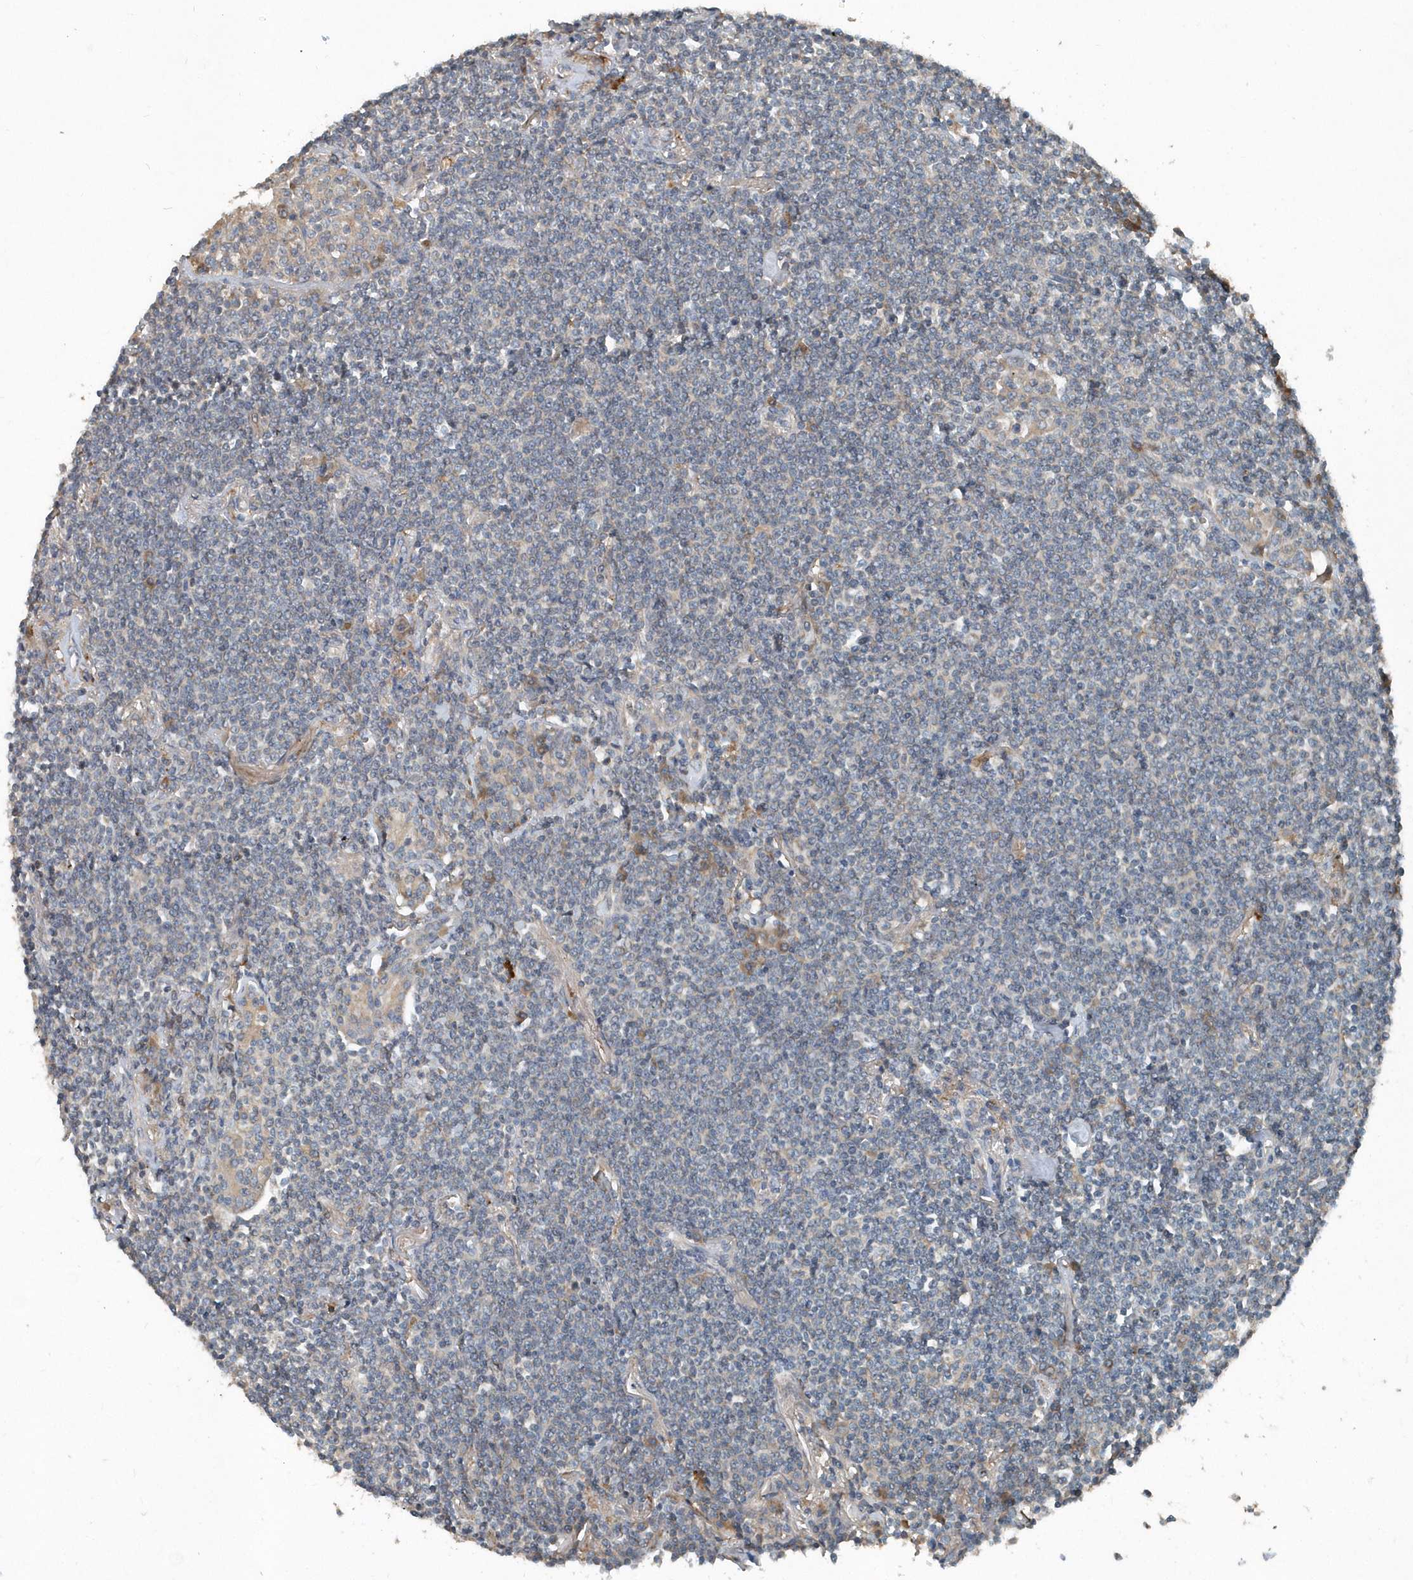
{"staining": {"intensity": "negative", "quantity": "none", "location": "none"}, "tissue": "lymphoma", "cell_type": "Tumor cells", "image_type": "cancer", "snomed": [{"axis": "morphology", "description": "Malignant lymphoma, non-Hodgkin's type, Low grade"}, {"axis": "topography", "description": "Lung"}], "caption": "This image is of lymphoma stained with IHC to label a protein in brown with the nuclei are counter-stained blue. There is no expression in tumor cells.", "gene": "SCFD2", "patient": {"sex": "female", "age": 71}}